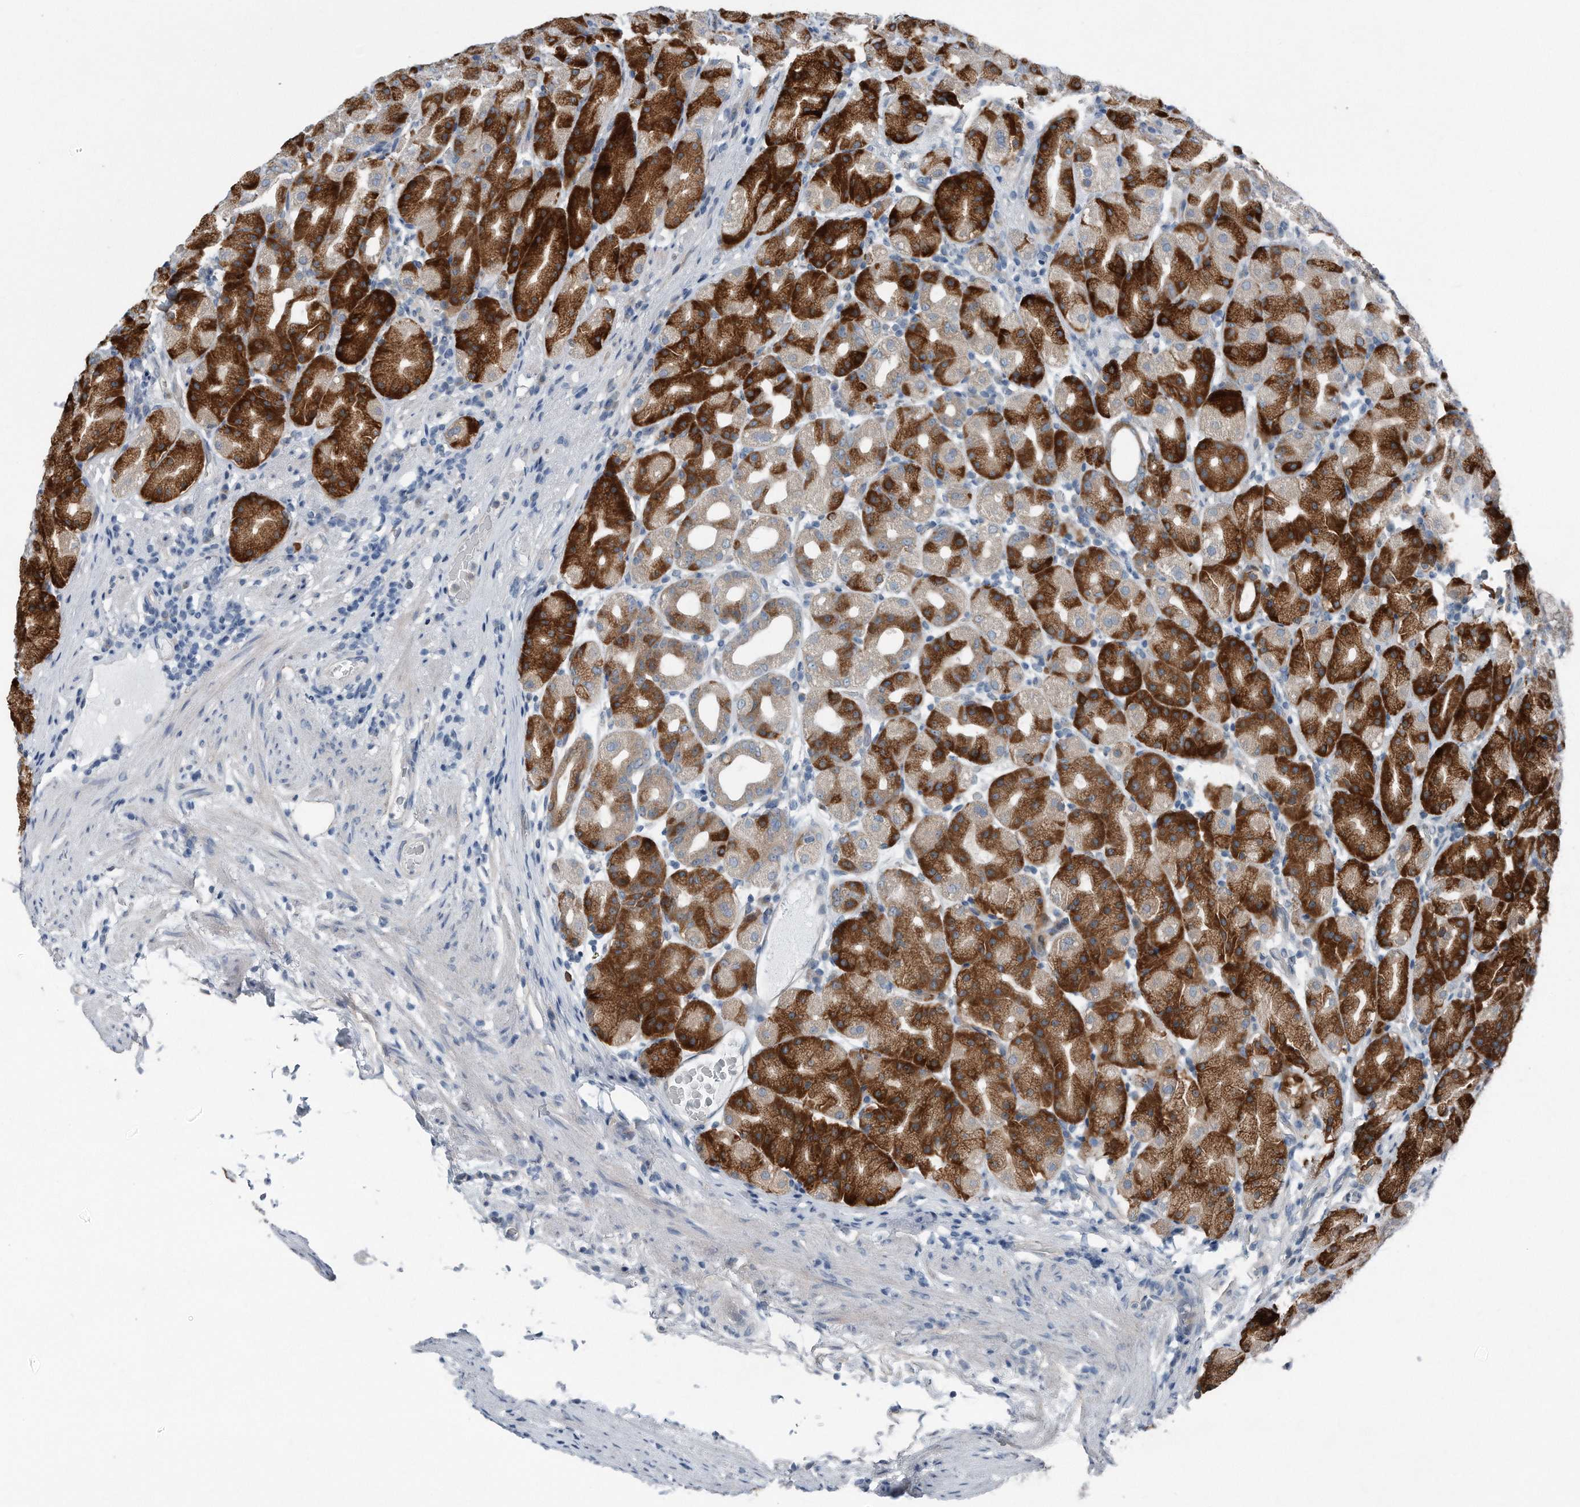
{"staining": {"intensity": "strong", "quantity": "25%-75%", "location": "cytoplasmic/membranous"}, "tissue": "stomach", "cell_type": "Glandular cells", "image_type": "normal", "snomed": [{"axis": "morphology", "description": "Normal tissue, NOS"}, {"axis": "topography", "description": "Stomach, upper"}], "caption": "This photomicrograph displays immunohistochemistry (IHC) staining of unremarkable human stomach, with high strong cytoplasmic/membranous expression in about 25%-75% of glandular cells.", "gene": "YRDC", "patient": {"sex": "male", "age": 68}}